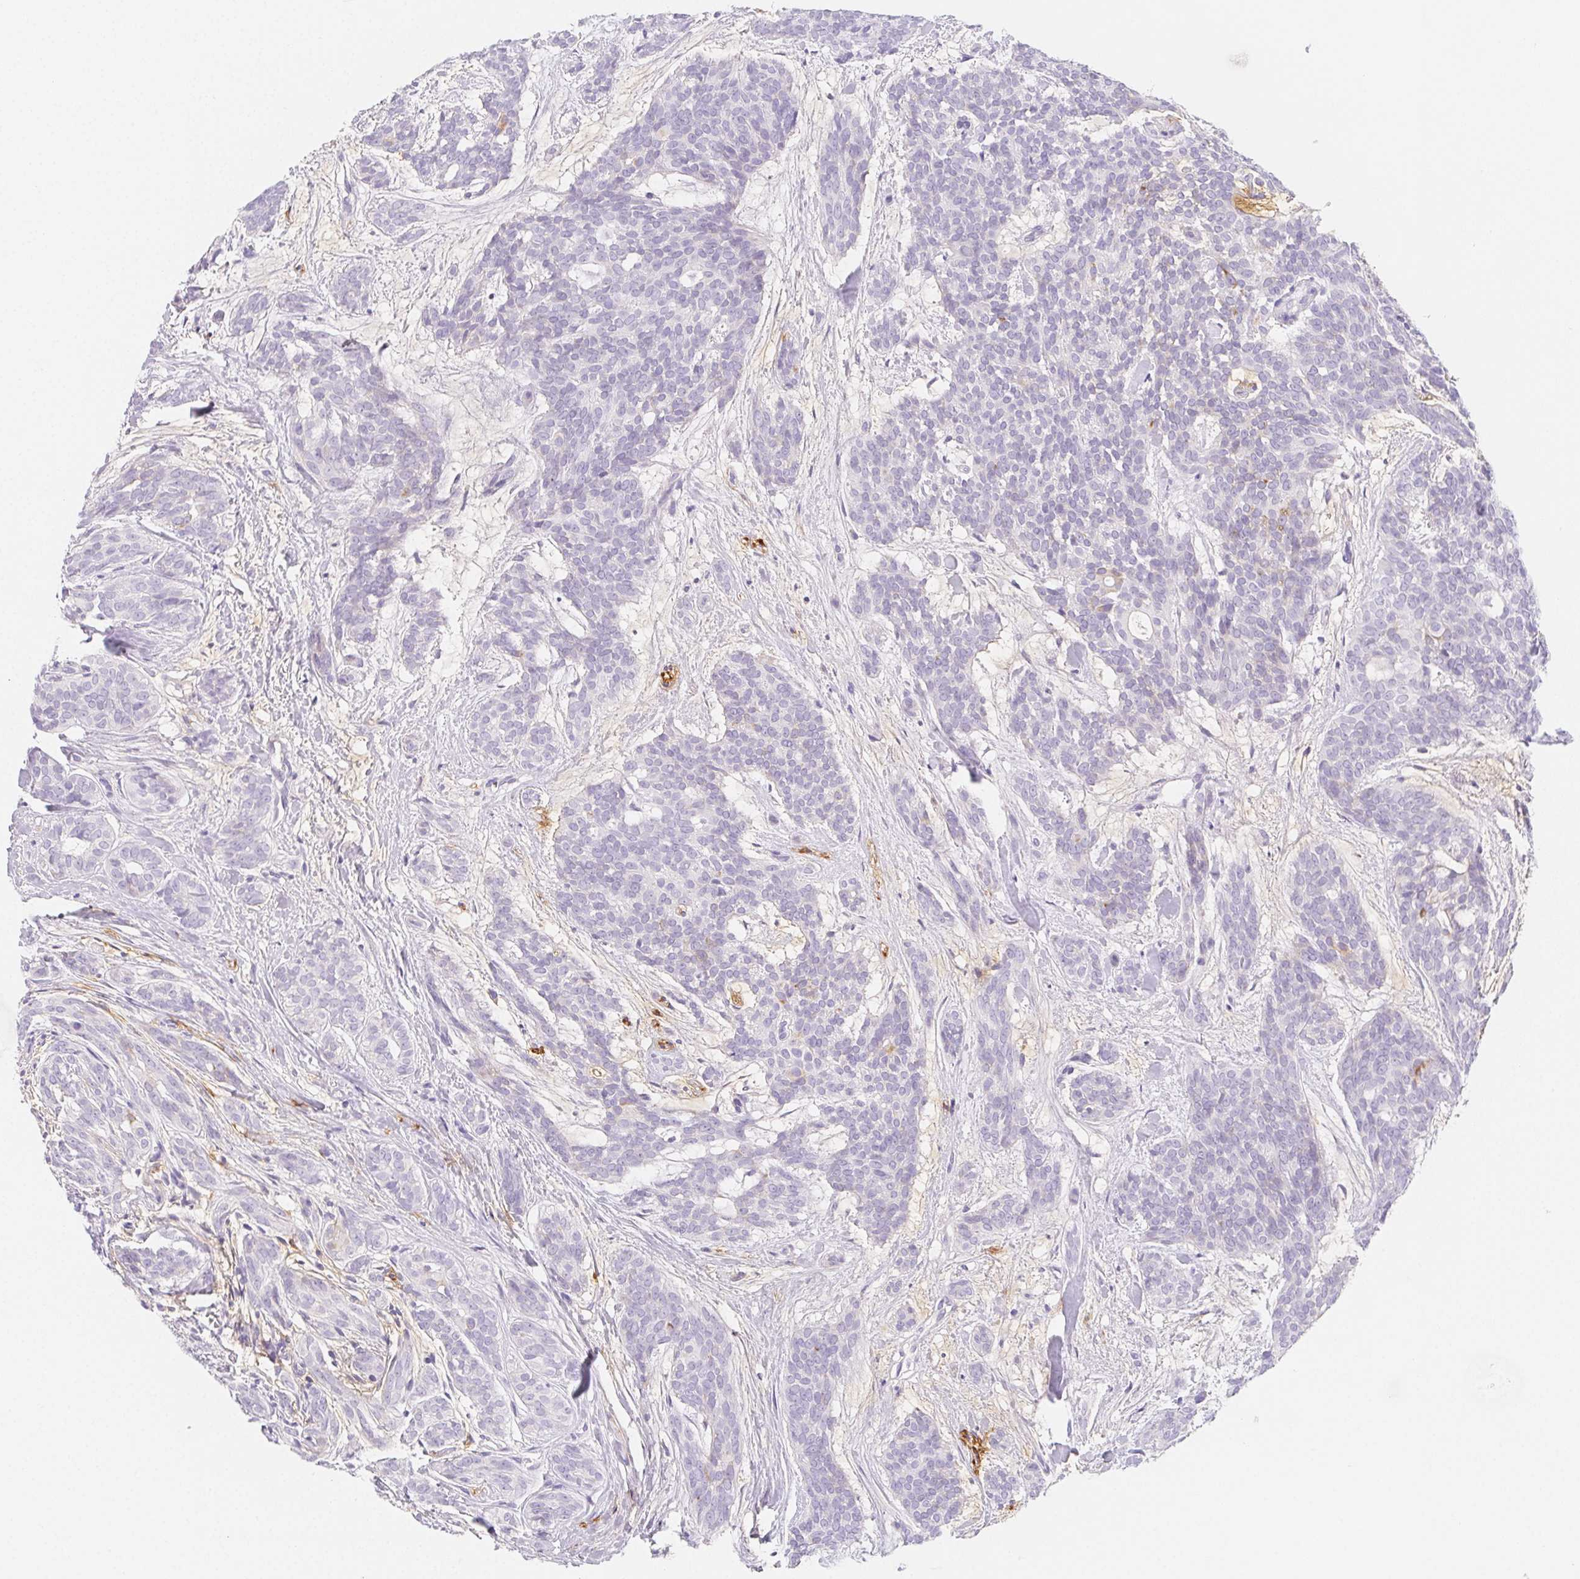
{"staining": {"intensity": "negative", "quantity": "none", "location": "none"}, "tissue": "head and neck cancer", "cell_type": "Tumor cells", "image_type": "cancer", "snomed": [{"axis": "morphology", "description": "Adenocarcinoma, NOS"}, {"axis": "topography", "description": "Head-Neck"}], "caption": "Immunohistochemical staining of adenocarcinoma (head and neck) demonstrates no significant expression in tumor cells. (DAB immunohistochemistry visualized using brightfield microscopy, high magnification).", "gene": "ITIH2", "patient": {"sex": "male", "age": 66}}